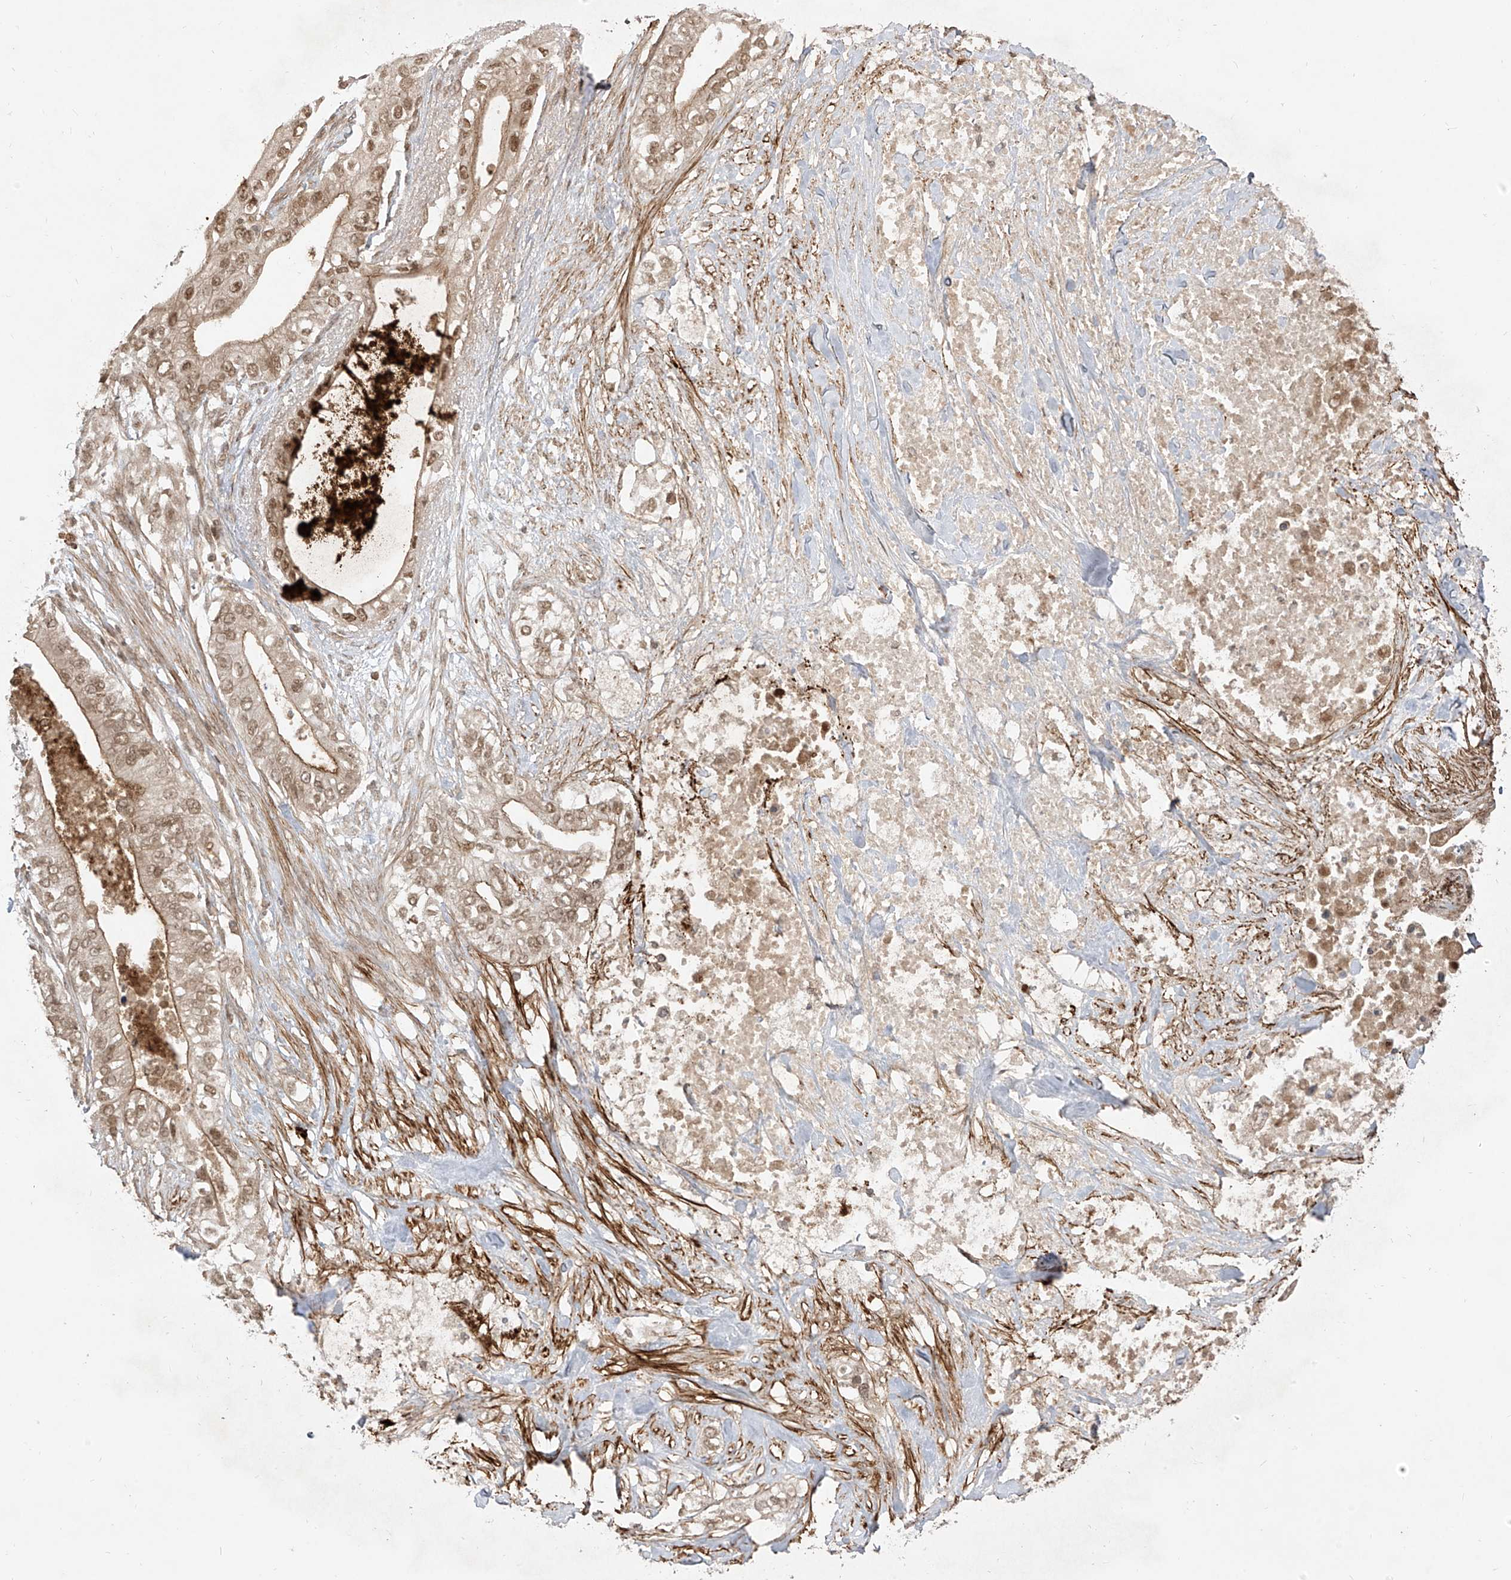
{"staining": {"intensity": "weak", "quantity": ">75%", "location": "cytoplasmic/membranous,nuclear"}, "tissue": "pancreatic cancer", "cell_type": "Tumor cells", "image_type": "cancer", "snomed": [{"axis": "morphology", "description": "Adenocarcinoma, NOS"}, {"axis": "topography", "description": "Pancreas"}], "caption": "The immunohistochemical stain shows weak cytoplasmic/membranous and nuclear staining in tumor cells of pancreatic cancer (adenocarcinoma) tissue.", "gene": "LCOR", "patient": {"sex": "female", "age": 78}}